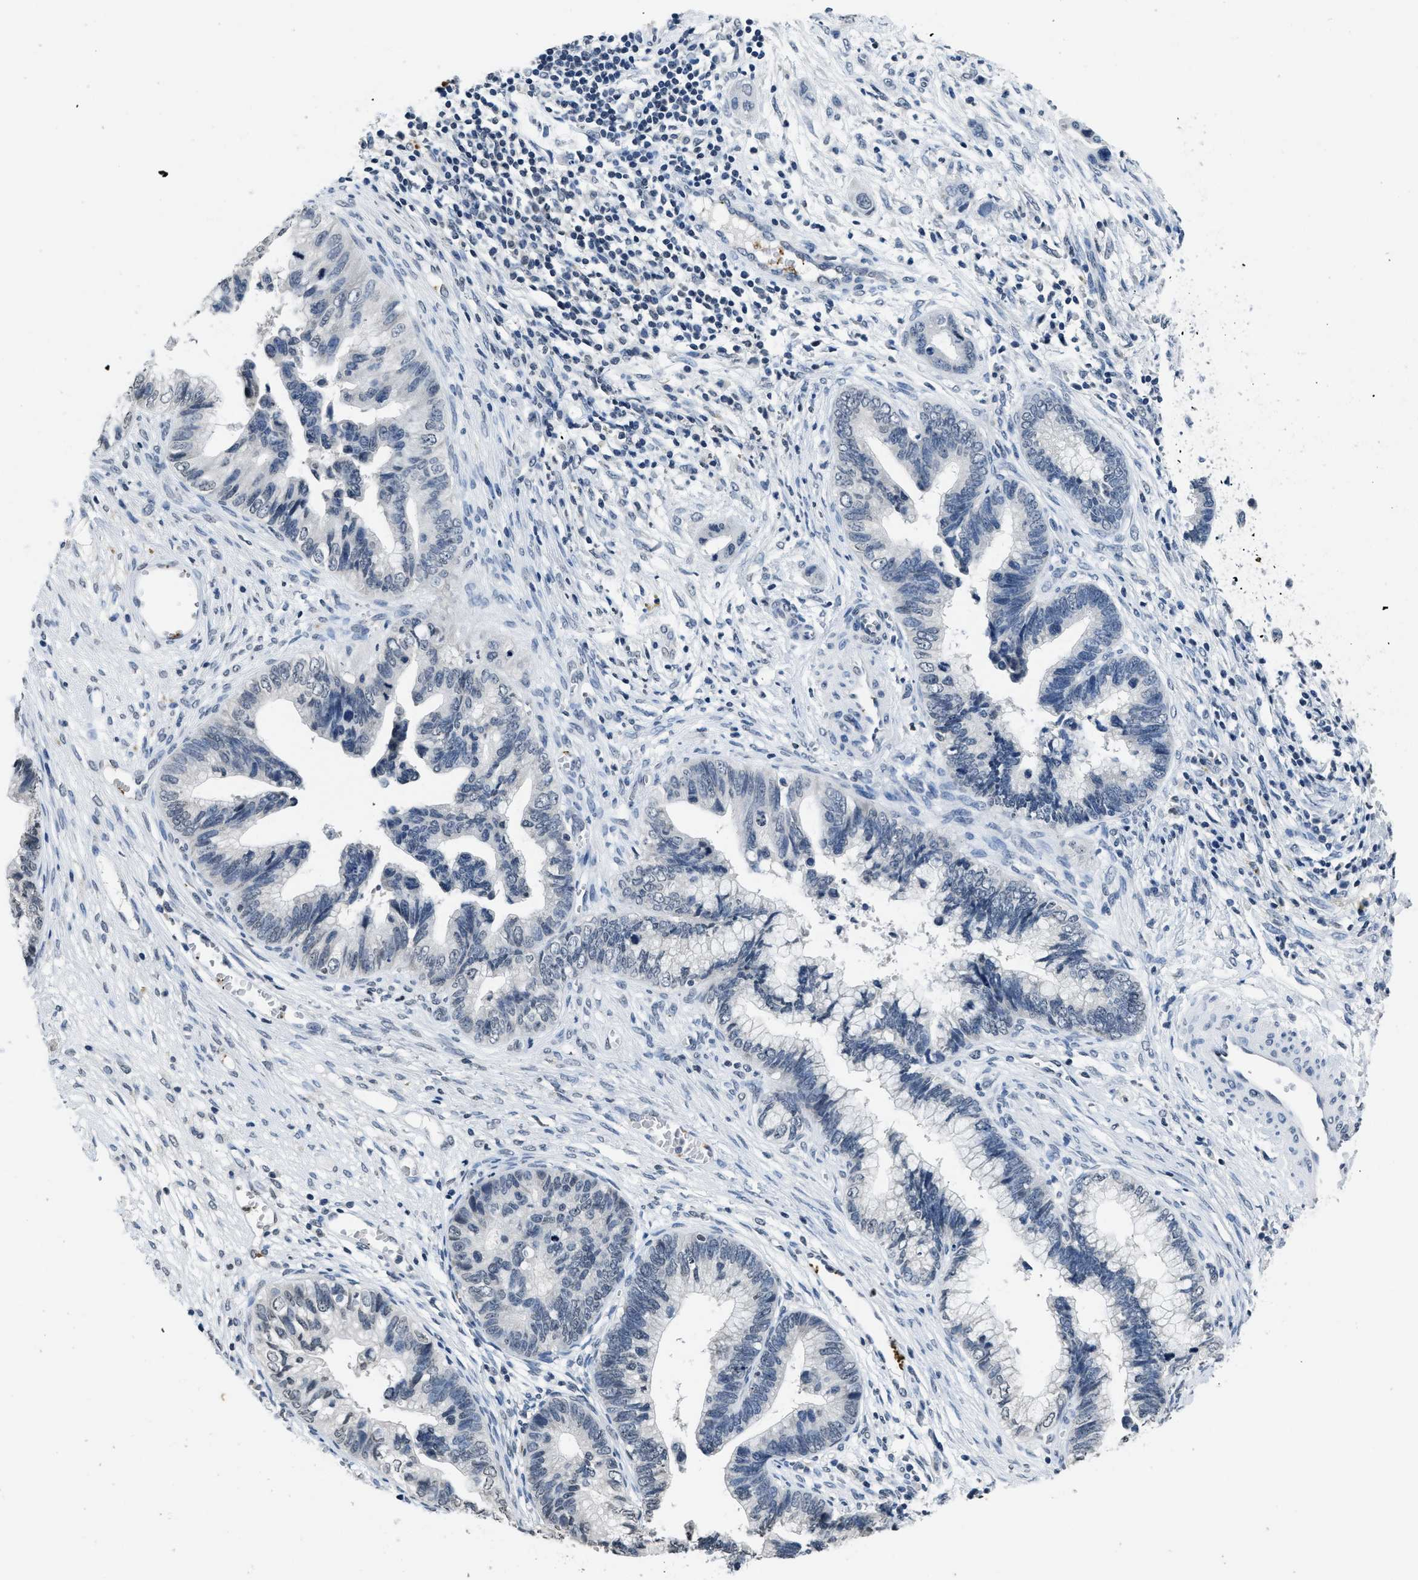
{"staining": {"intensity": "negative", "quantity": "none", "location": "none"}, "tissue": "cervical cancer", "cell_type": "Tumor cells", "image_type": "cancer", "snomed": [{"axis": "morphology", "description": "Adenocarcinoma, NOS"}, {"axis": "topography", "description": "Cervix"}], "caption": "This is a photomicrograph of IHC staining of cervical adenocarcinoma, which shows no staining in tumor cells.", "gene": "ITGA2B", "patient": {"sex": "female", "age": 44}}